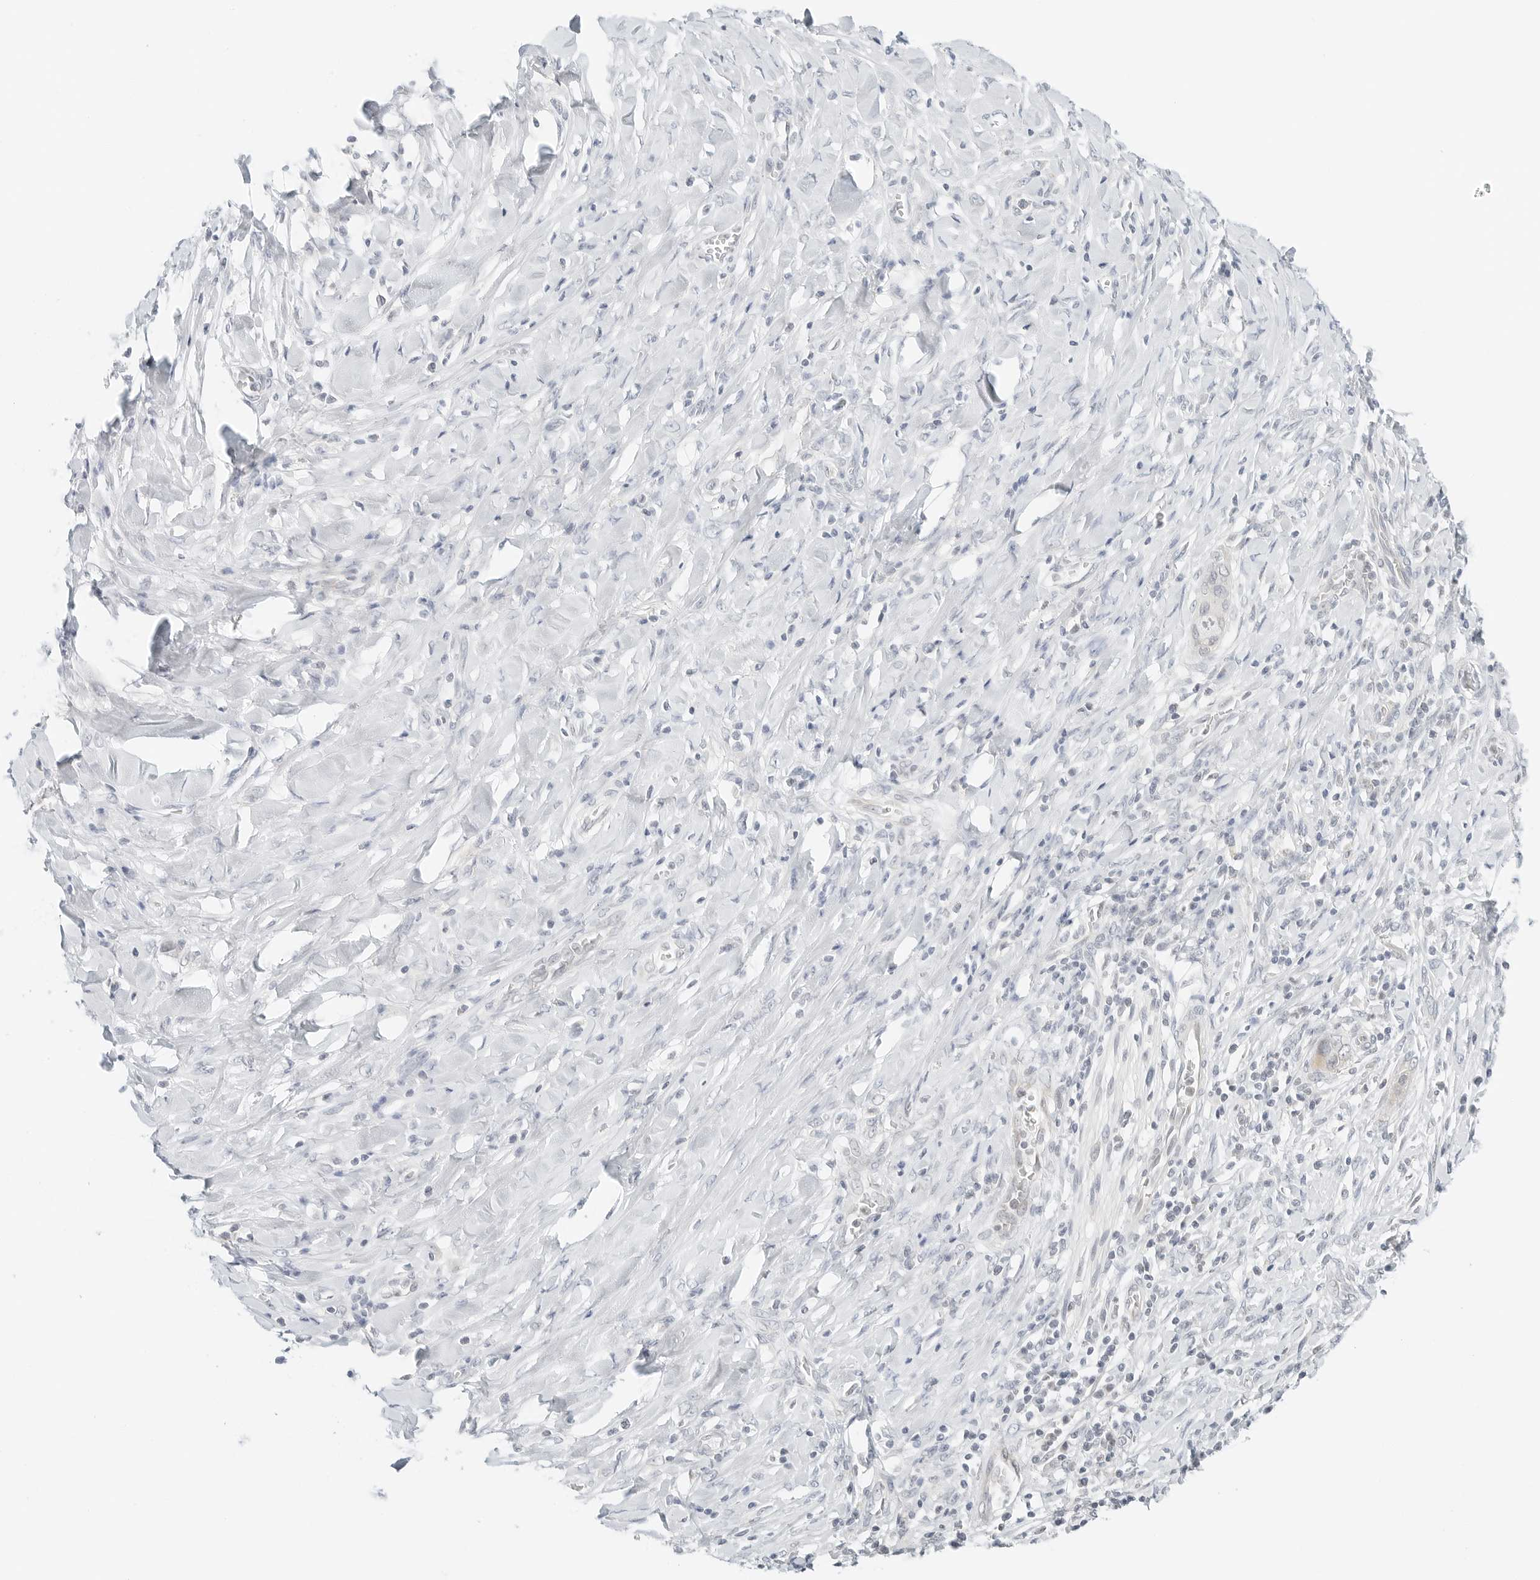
{"staining": {"intensity": "negative", "quantity": "none", "location": "none"}, "tissue": "pancreatic cancer", "cell_type": "Tumor cells", "image_type": "cancer", "snomed": [{"axis": "morphology", "description": "Normal tissue, NOS"}, {"axis": "morphology", "description": "Adenocarcinoma, NOS"}, {"axis": "topography", "description": "Pancreas"}, {"axis": "topography", "description": "Peripheral nerve tissue"}], "caption": "Immunohistochemical staining of pancreatic cancer (adenocarcinoma) demonstrates no significant positivity in tumor cells. (DAB (3,3'-diaminobenzidine) IHC, high magnification).", "gene": "IQCC", "patient": {"sex": "male", "age": 59}}